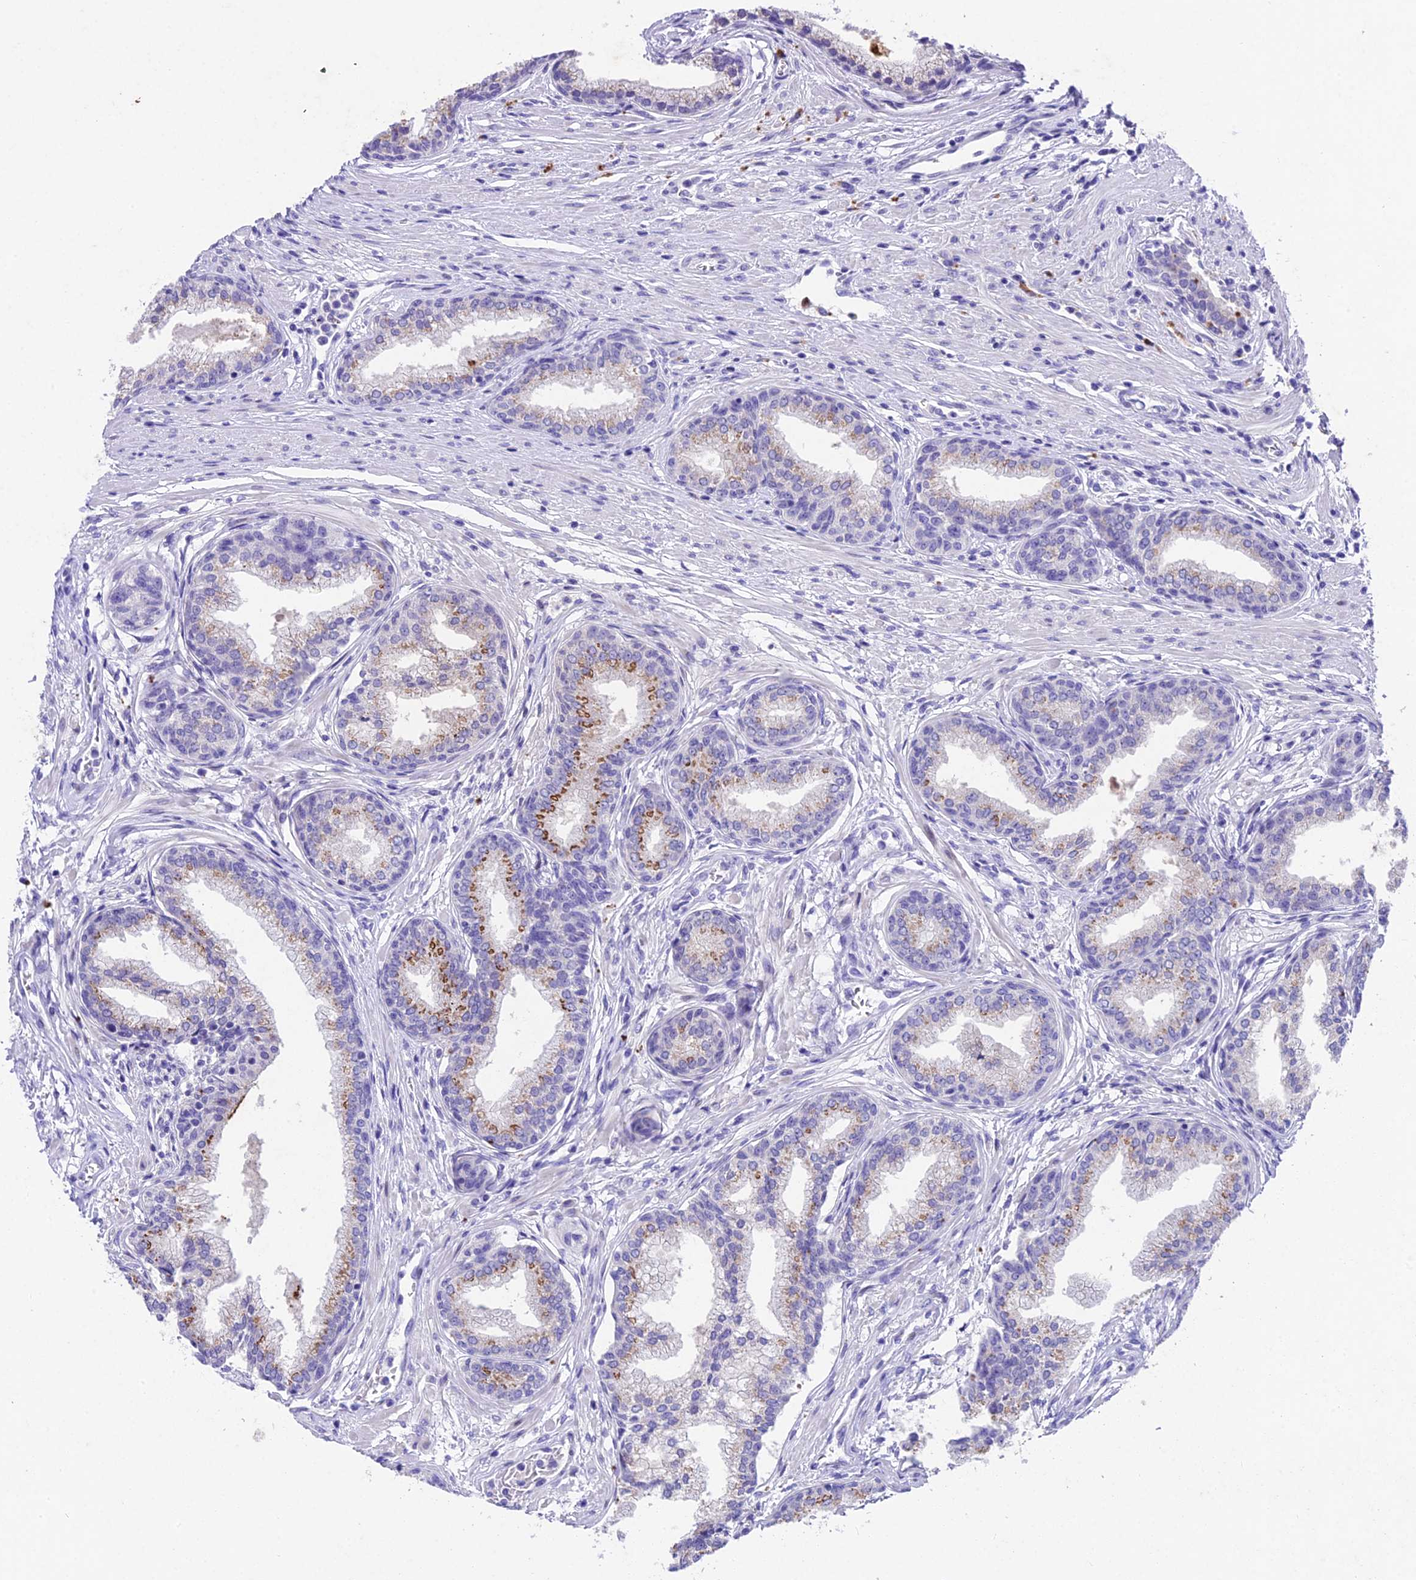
{"staining": {"intensity": "negative", "quantity": "none", "location": "none"}, "tissue": "prostate cancer", "cell_type": "Tumor cells", "image_type": "cancer", "snomed": [{"axis": "morphology", "description": "Adenocarcinoma, High grade"}, {"axis": "topography", "description": "Prostate"}], "caption": "This is an immunohistochemistry (IHC) histopathology image of prostate high-grade adenocarcinoma. There is no staining in tumor cells.", "gene": "IFT140", "patient": {"sex": "male", "age": 67}}